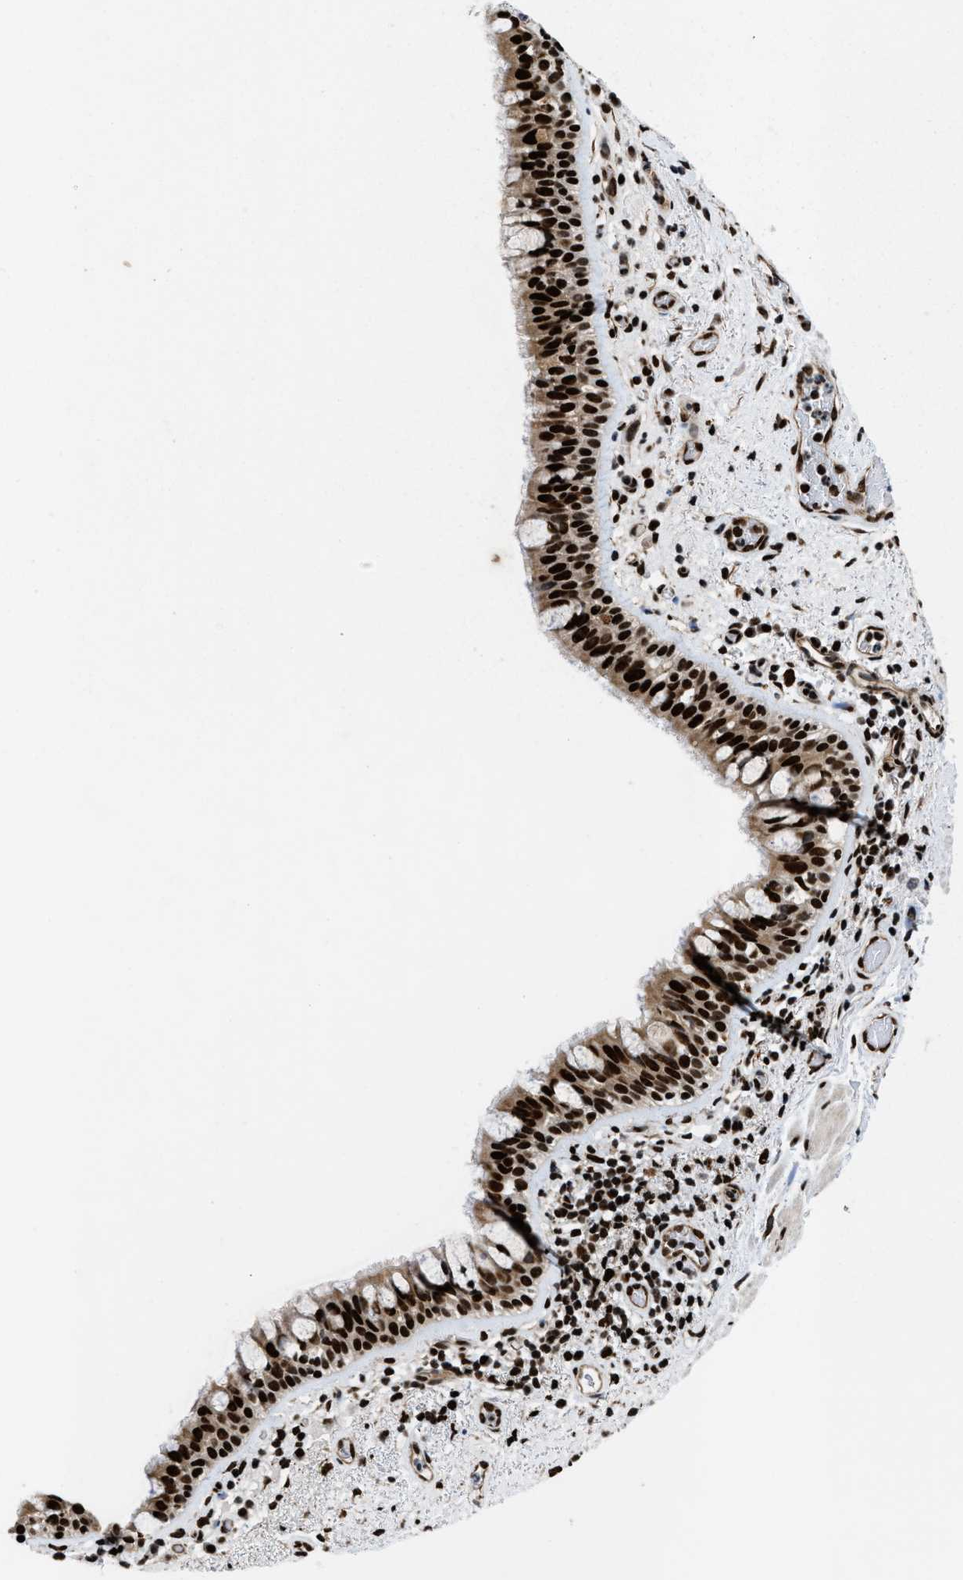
{"staining": {"intensity": "strong", "quantity": ">75%", "location": "nuclear"}, "tissue": "bronchus", "cell_type": "Respiratory epithelial cells", "image_type": "normal", "snomed": [{"axis": "morphology", "description": "Normal tissue, NOS"}, {"axis": "morphology", "description": "Inflammation, NOS"}, {"axis": "topography", "description": "Cartilage tissue"}, {"axis": "topography", "description": "Bronchus"}], "caption": "The photomicrograph displays immunohistochemical staining of normal bronchus. There is strong nuclear staining is seen in approximately >75% of respiratory epithelial cells.", "gene": "SAFB", "patient": {"sex": "male", "age": 77}}